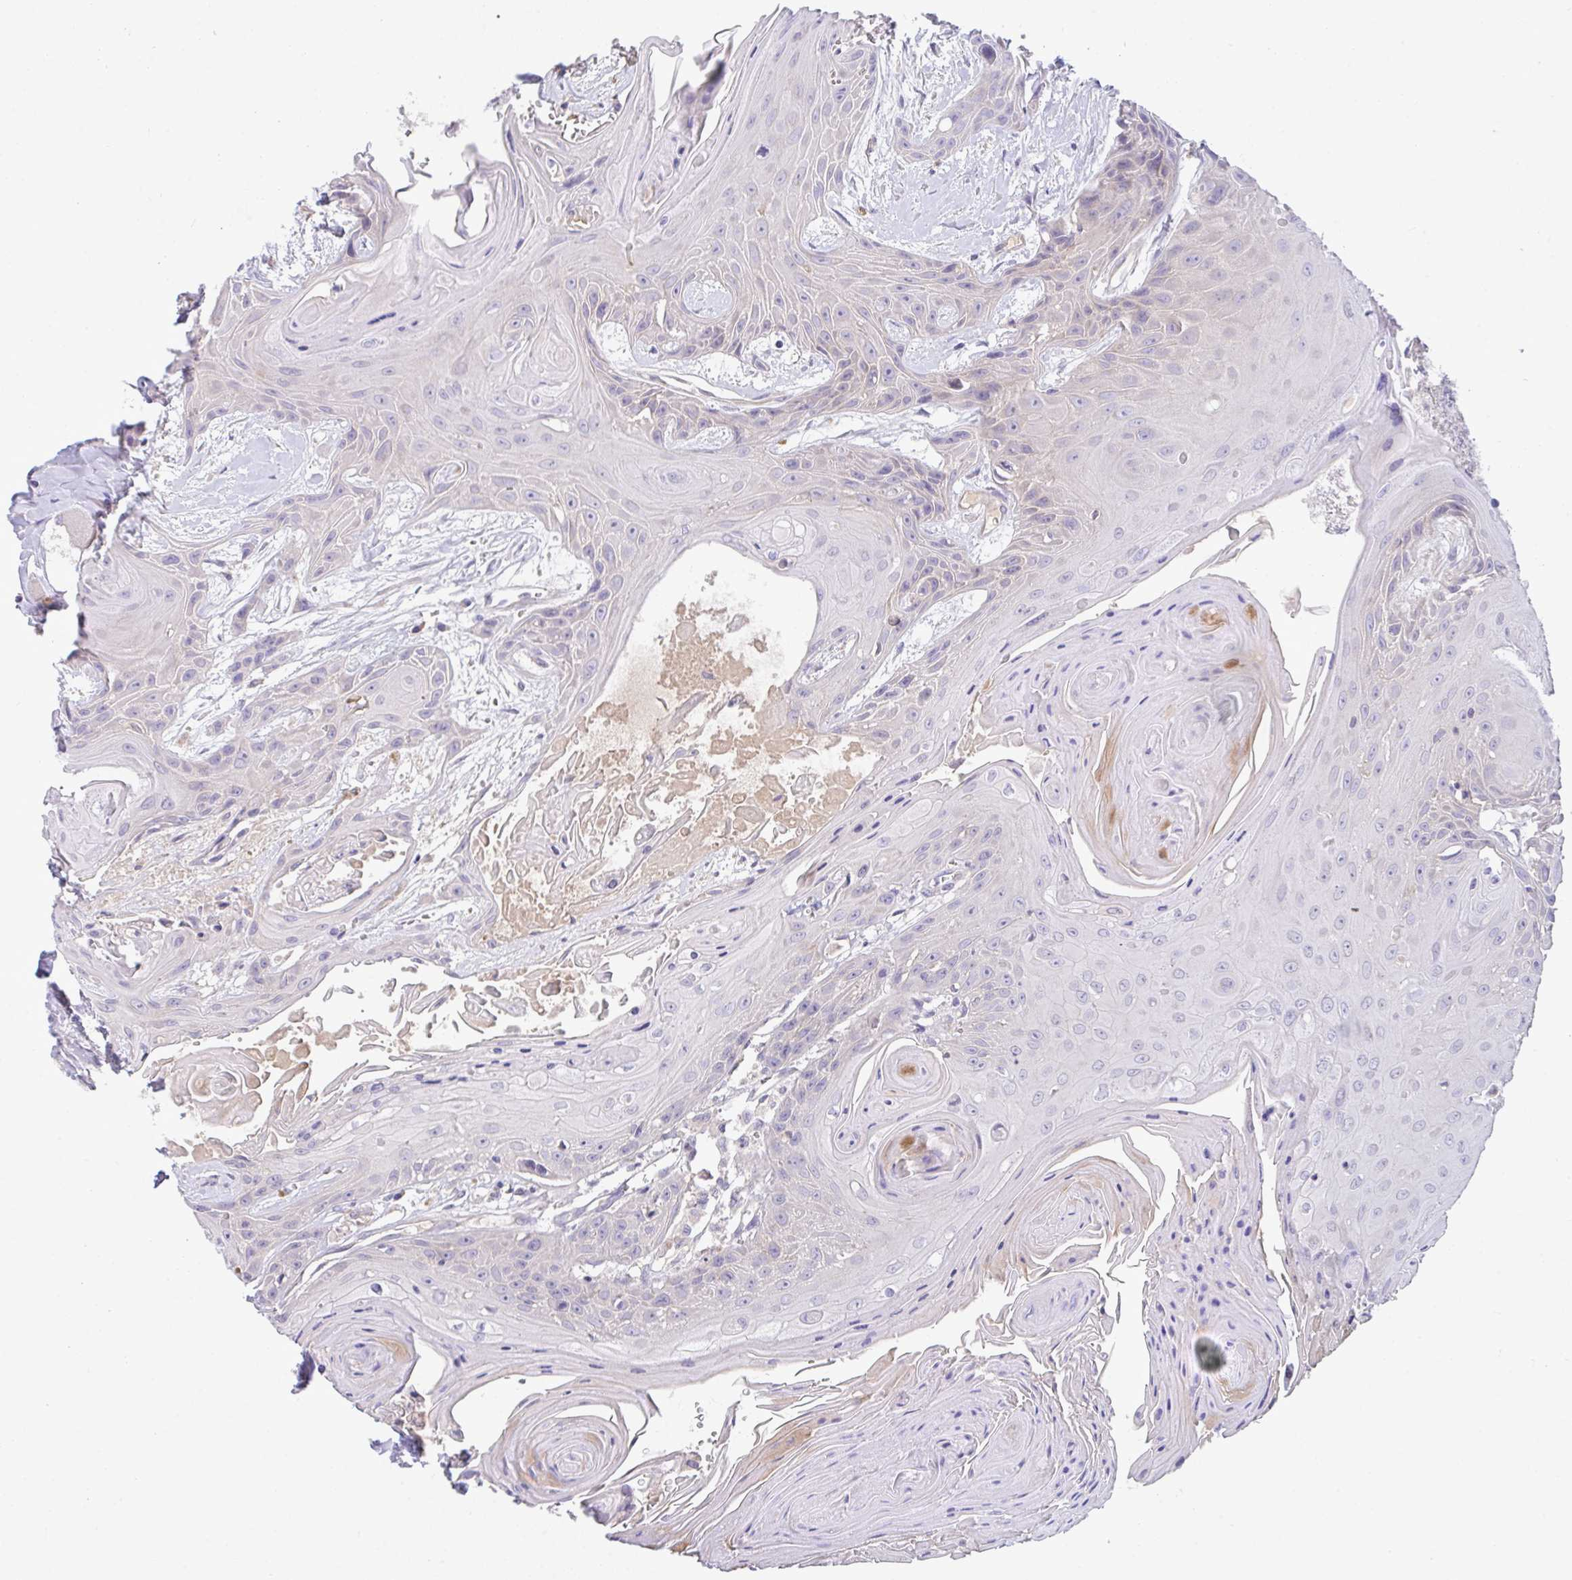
{"staining": {"intensity": "negative", "quantity": "none", "location": "none"}, "tissue": "head and neck cancer", "cell_type": "Tumor cells", "image_type": "cancer", "snomed": [{"axis": "morphology", "description": "Squamous cell carcinoma, NOS"}, {"axis": "topography", "description": "Head-Neck"}], "caption": "IHC of head and neck cancer demonstrates no expression in tumor cells.", "gene": "ZNF581", "patient": {"sex": "female", "age": 73}}